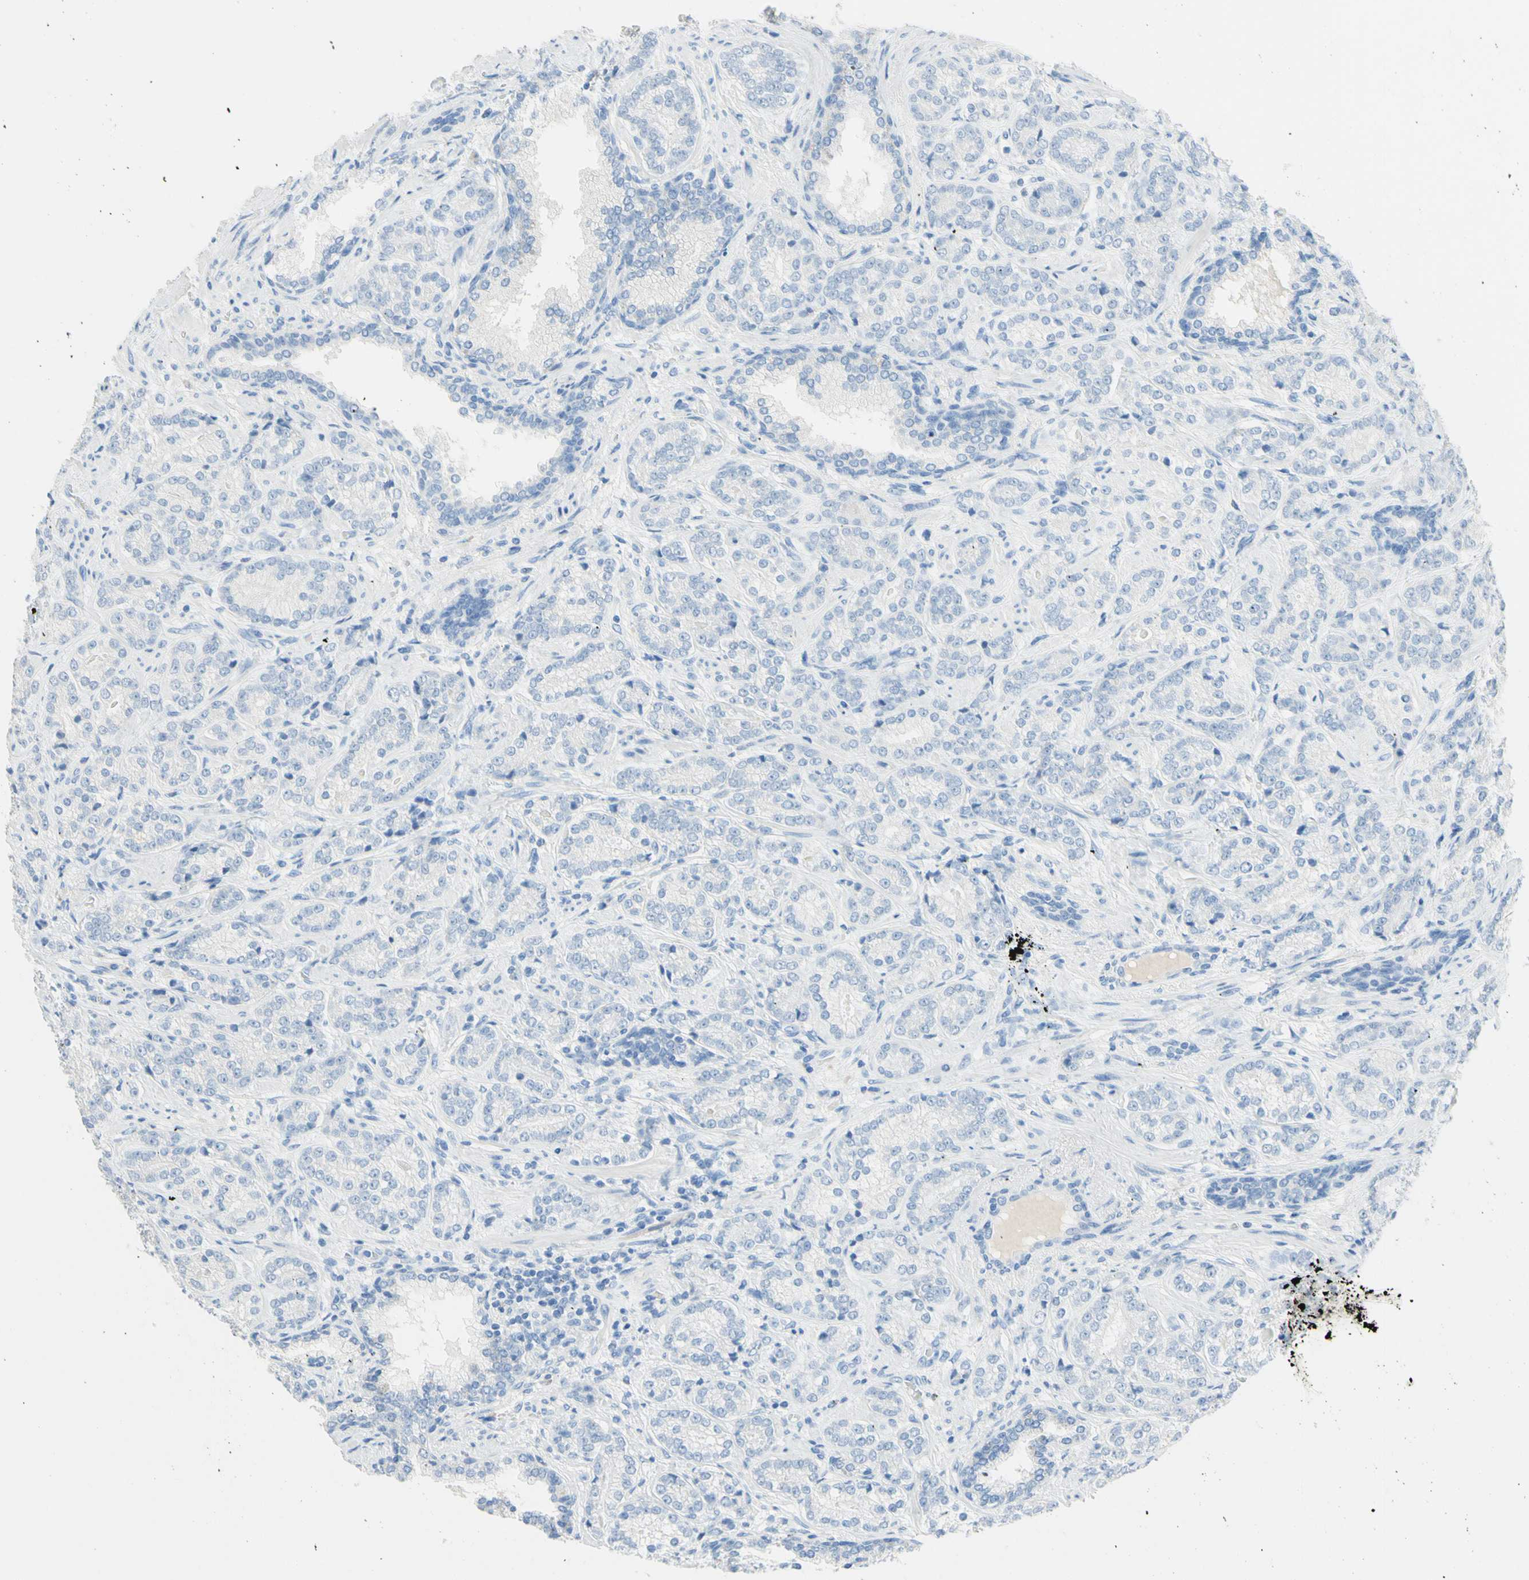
{"staining": {"intensity": "negative", "quantity": "none", "location": "none"}, "tissue": "prostate cancer", "cell_type": "Tumor cells", "image_type": "cancer", "snomed": [{"axis": "morphology", "description": "Adenocarcinoma, High grade"}, {"axis": "topography", "description": "Prostate"}], "caption": "Prostate adenocarcinoma (high-grade) stained for a protein using immunohistochemistry demonstrates no expression tumor cells.", "gene": "IL6ST", "patient": {"sex": "male", "age": 61}}